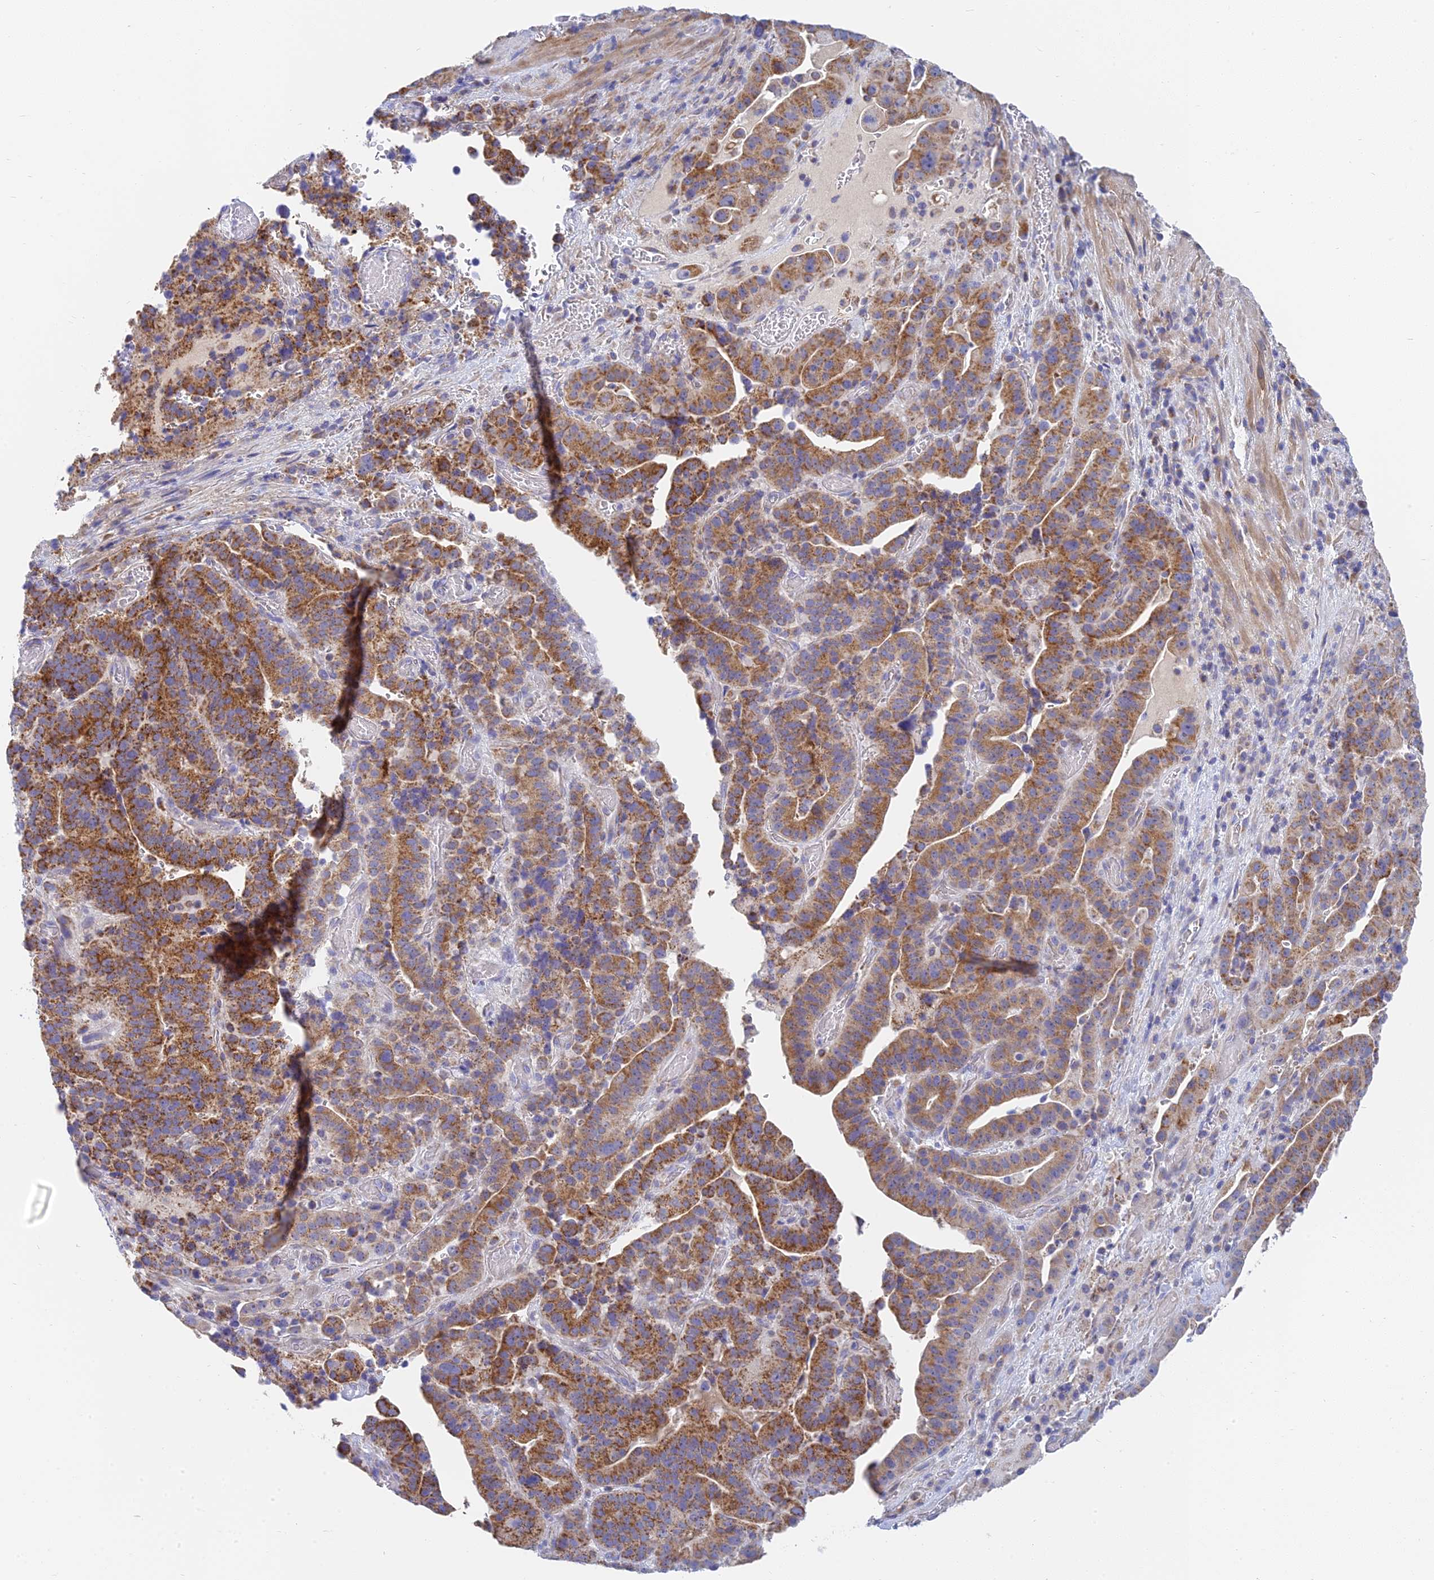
{"staining": {"intensity": "moderate", "quantity": ">75%", "location": "cytoplasmic/membranous"}, "tissue": "stomach cancer", "cell_type": "Tumor cells", "image_type": "cancer", "snomed": [{"axis": "morphology", "description": "Adenocarcinoma, NOS"}, {"axis": "topography", "description": "Stomach"}], "caption": "Protein expression analysis of human stomach cancer (adenocarcinoma) reveals moderate cytoplasmic/membranous positivity in approximately >75% of tumor cells. The protein is shown in brown color, while the nuclei are stained blue.", "gene": "MRPL15", "patient": {"sex": "male", "age": 48}}